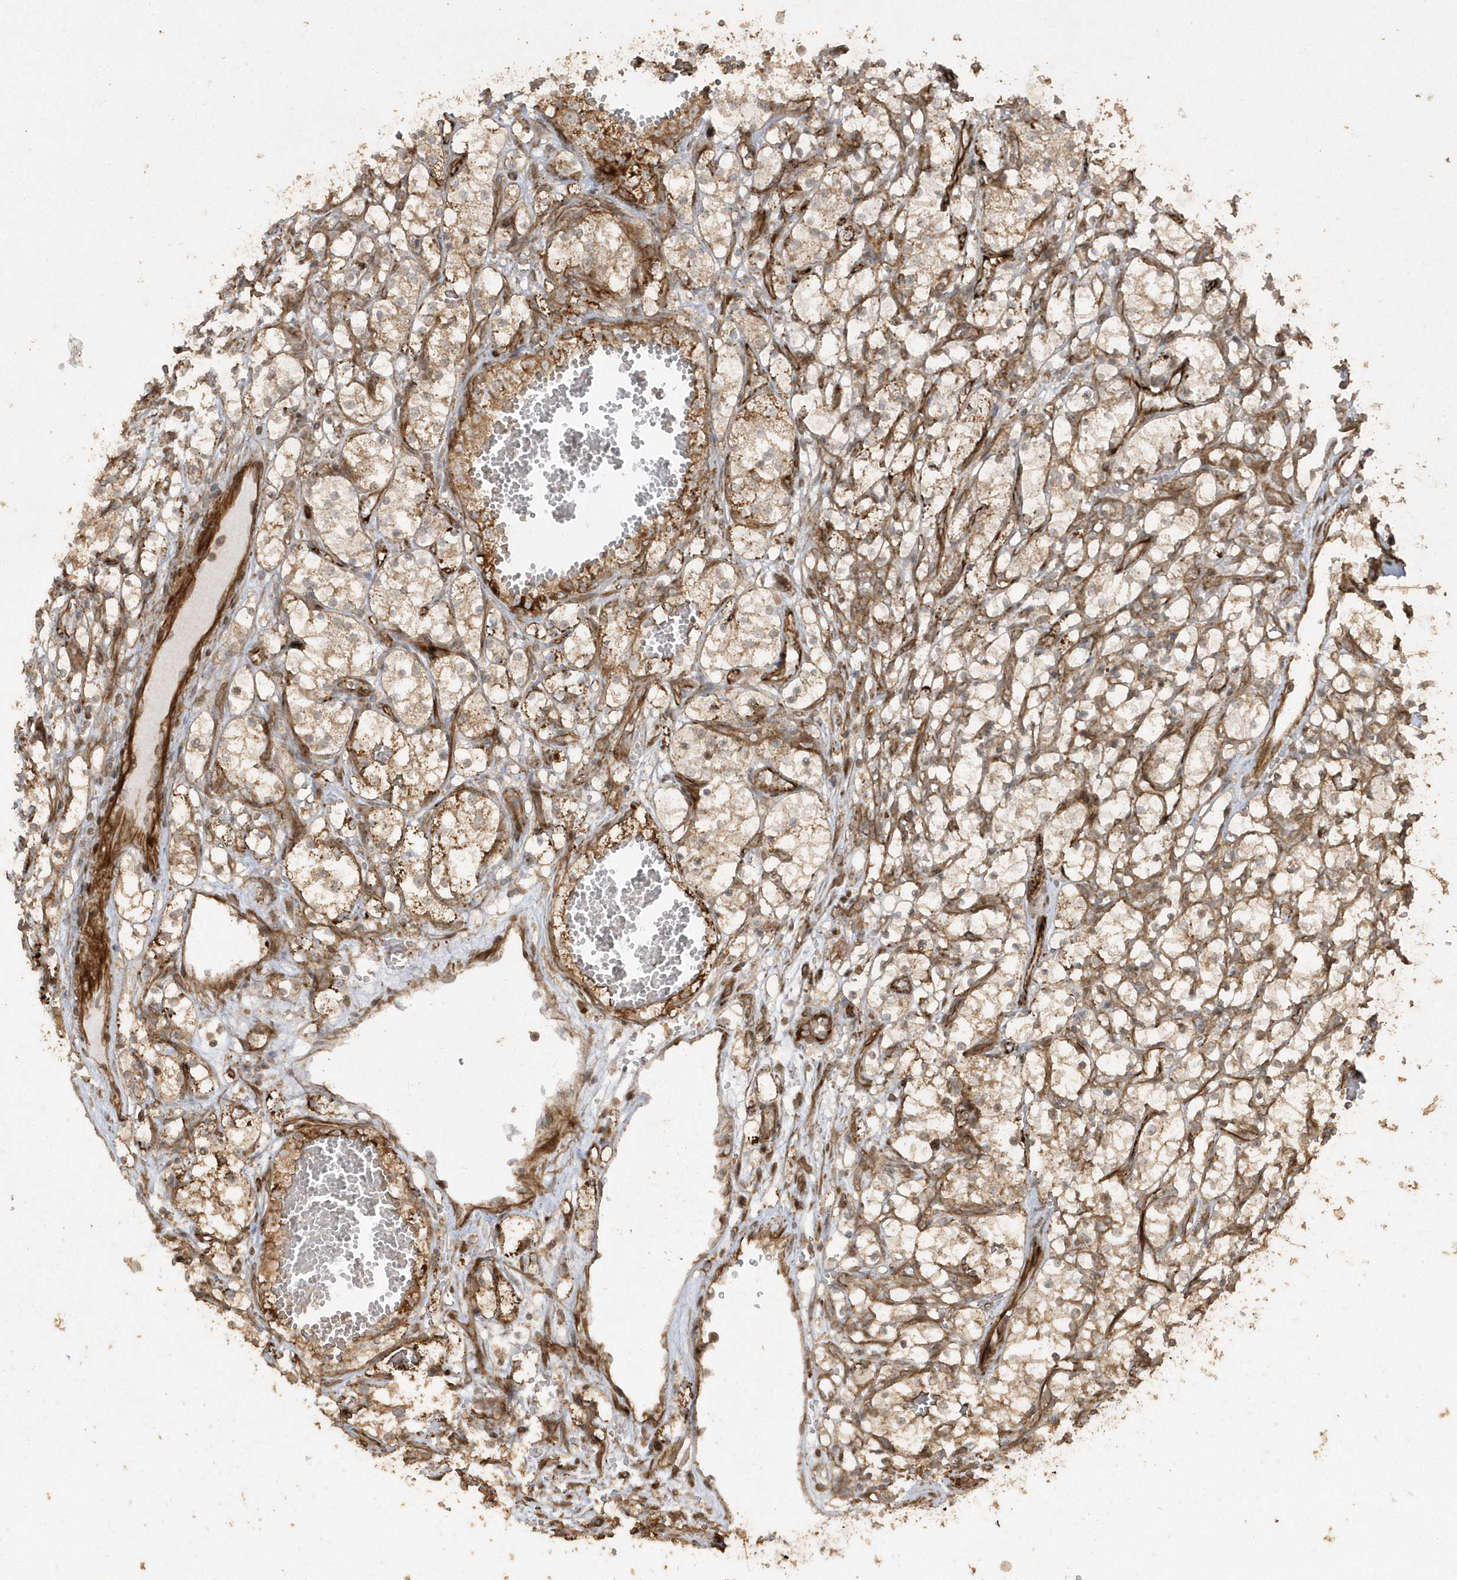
{"staining": {"intensity": "weak", "quantity": ">75%", "location": "cytoplasmic/membranous"}, "tissue": "renal cancer", "cell_type": "Tumor cells", "image_type": "cancer", "snomed": [{"axis": "morphology", "description": "Adenocarcinoma, NOS"}, {"axis": "topography", "description": "Kidney"}], "caption": "DAB (3,3'-diaminobenzidine) immunohistochemical staining of human renal cancer shows weak cytoplasmic/membranous protein expression in approximately >75% of tumor cells.", "gene": "AVPI1", "patient": {"sex": "female", "age": 69}}